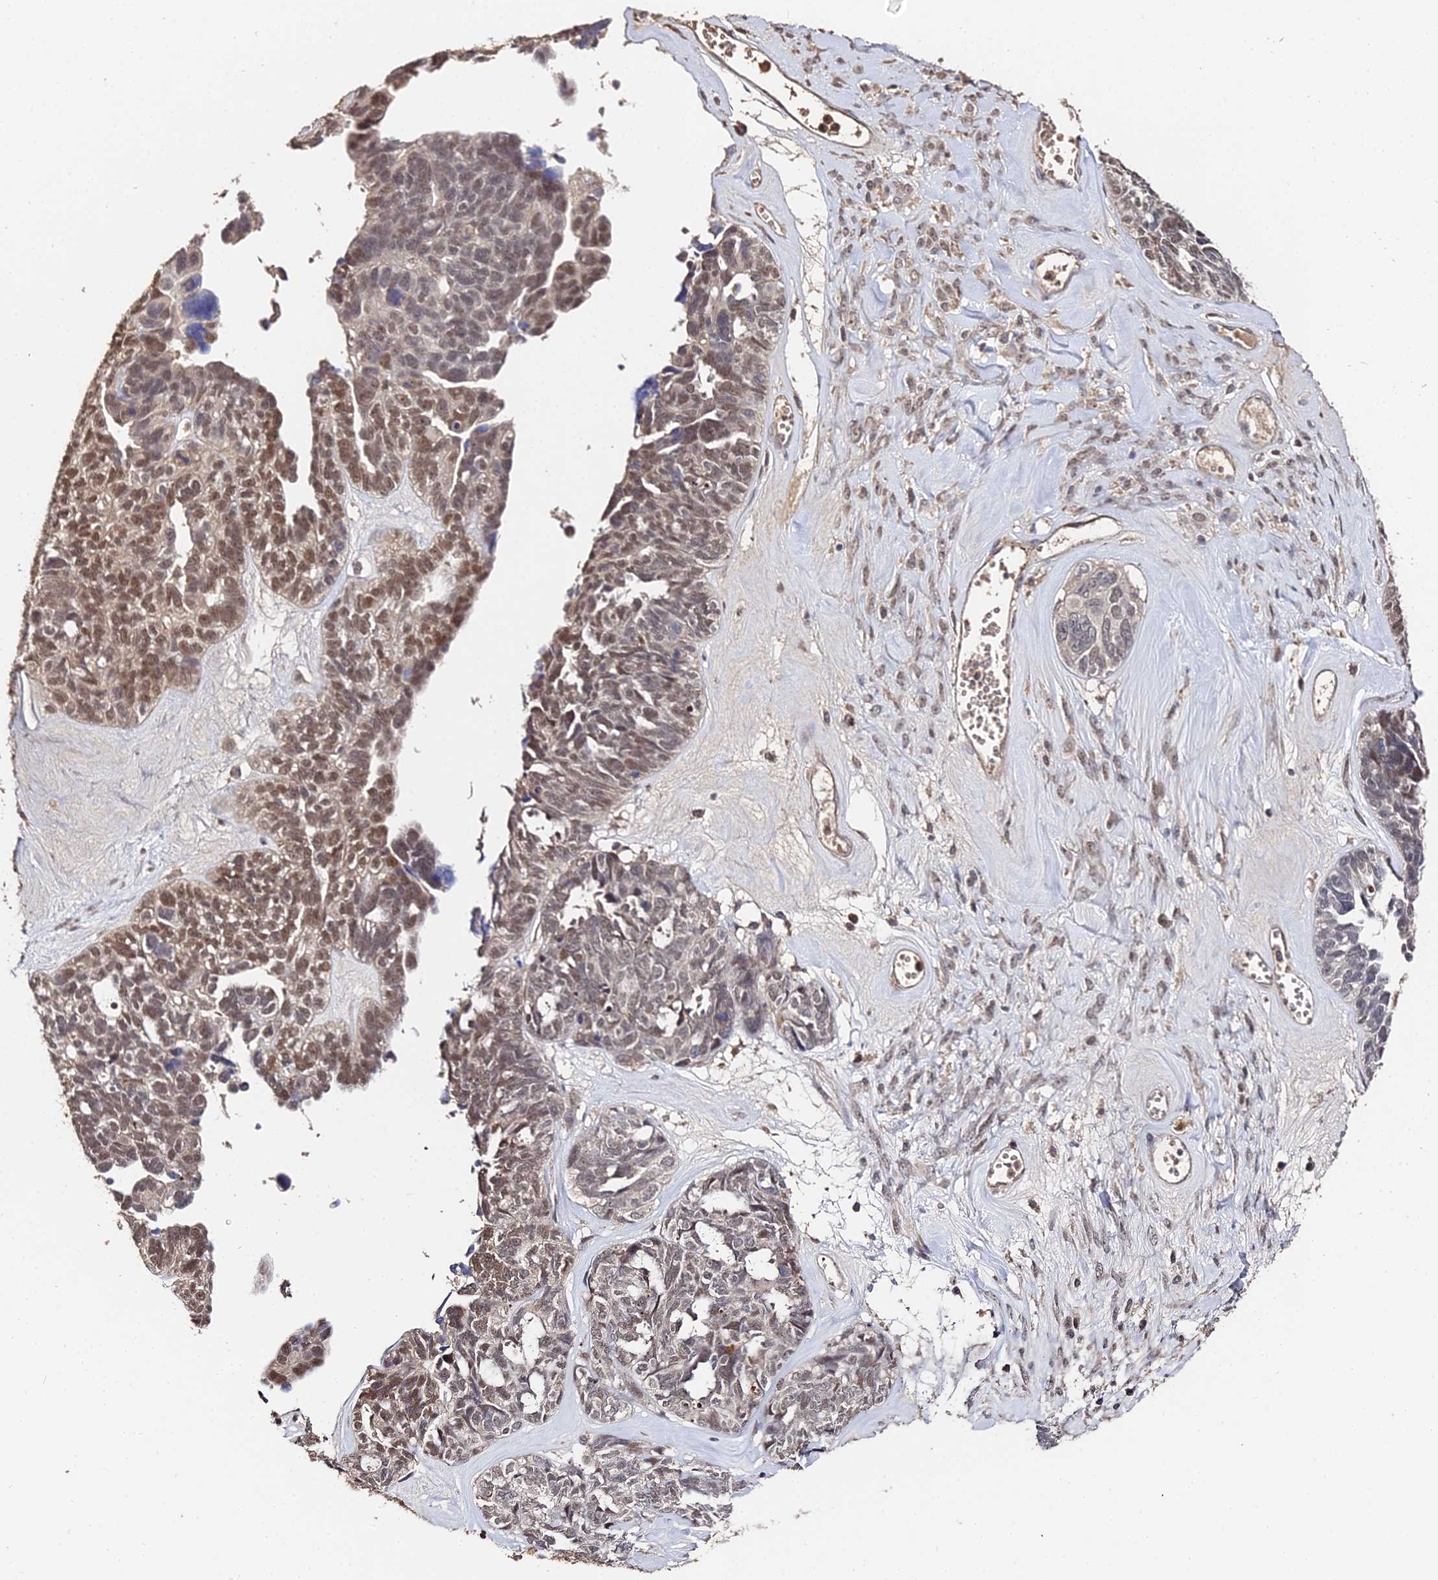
{"staining": {"intensity": "moderate", "quantity": ">75%", "location": "nuclear"}, "tissue": "ovarian cancer", "cell_type": "Tumor cells", "image_type": "cancer", "snomed": [{"axis": "morphology", "description": "Cystadenocarcinoma, serous, NOS"}, {"axis": "topography", "description": "Ovary"}], "caption": "Serous cystadenocarcinoma (ovarian) was stained to show a protein in brown. There is medium levels of moderate nuclear staining in about >75% of tumor cells.", "gene": "LSM5", "patient": {"sex": "female", "age": 79}}